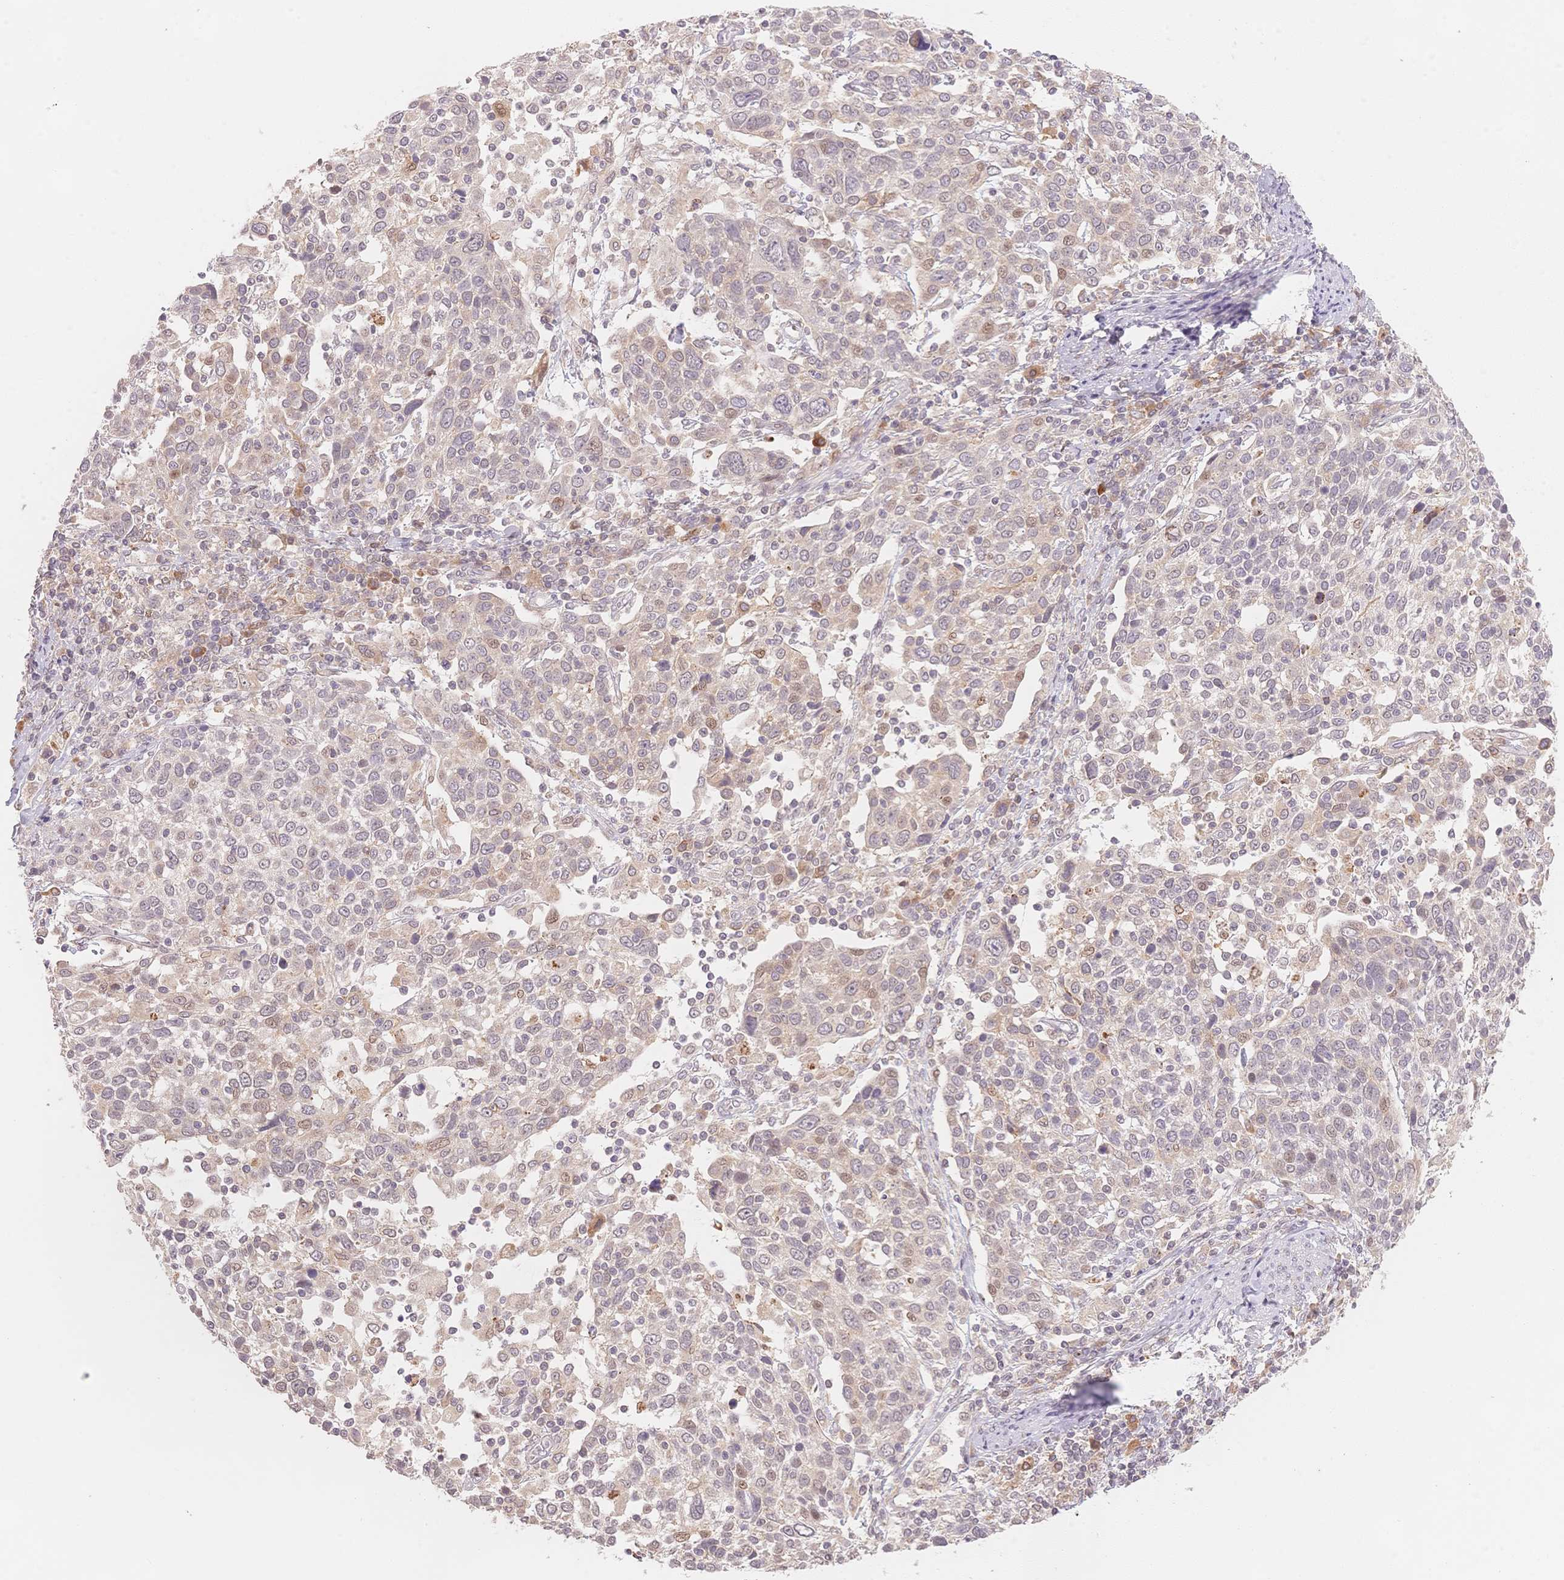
{"staining": {"intensity": "weak", "quantity": "<25%", "location": "nuclear"}, "tissue": "cervical cancer", "cell_type": "Tumor cells", "image_type": "cancer", "snomed": [{"axis": "morphology", "description": "Squamous cell carcinoma, NOS"}, {"axis": "topography", "description": "Cervix"}], "caption": "A histopathology image of human cervical cancer (squamous cell carcinoma) is negative for staining in tumor cells.", "gene": "STK39", "patient": {"sex": "female", "age": 61}}